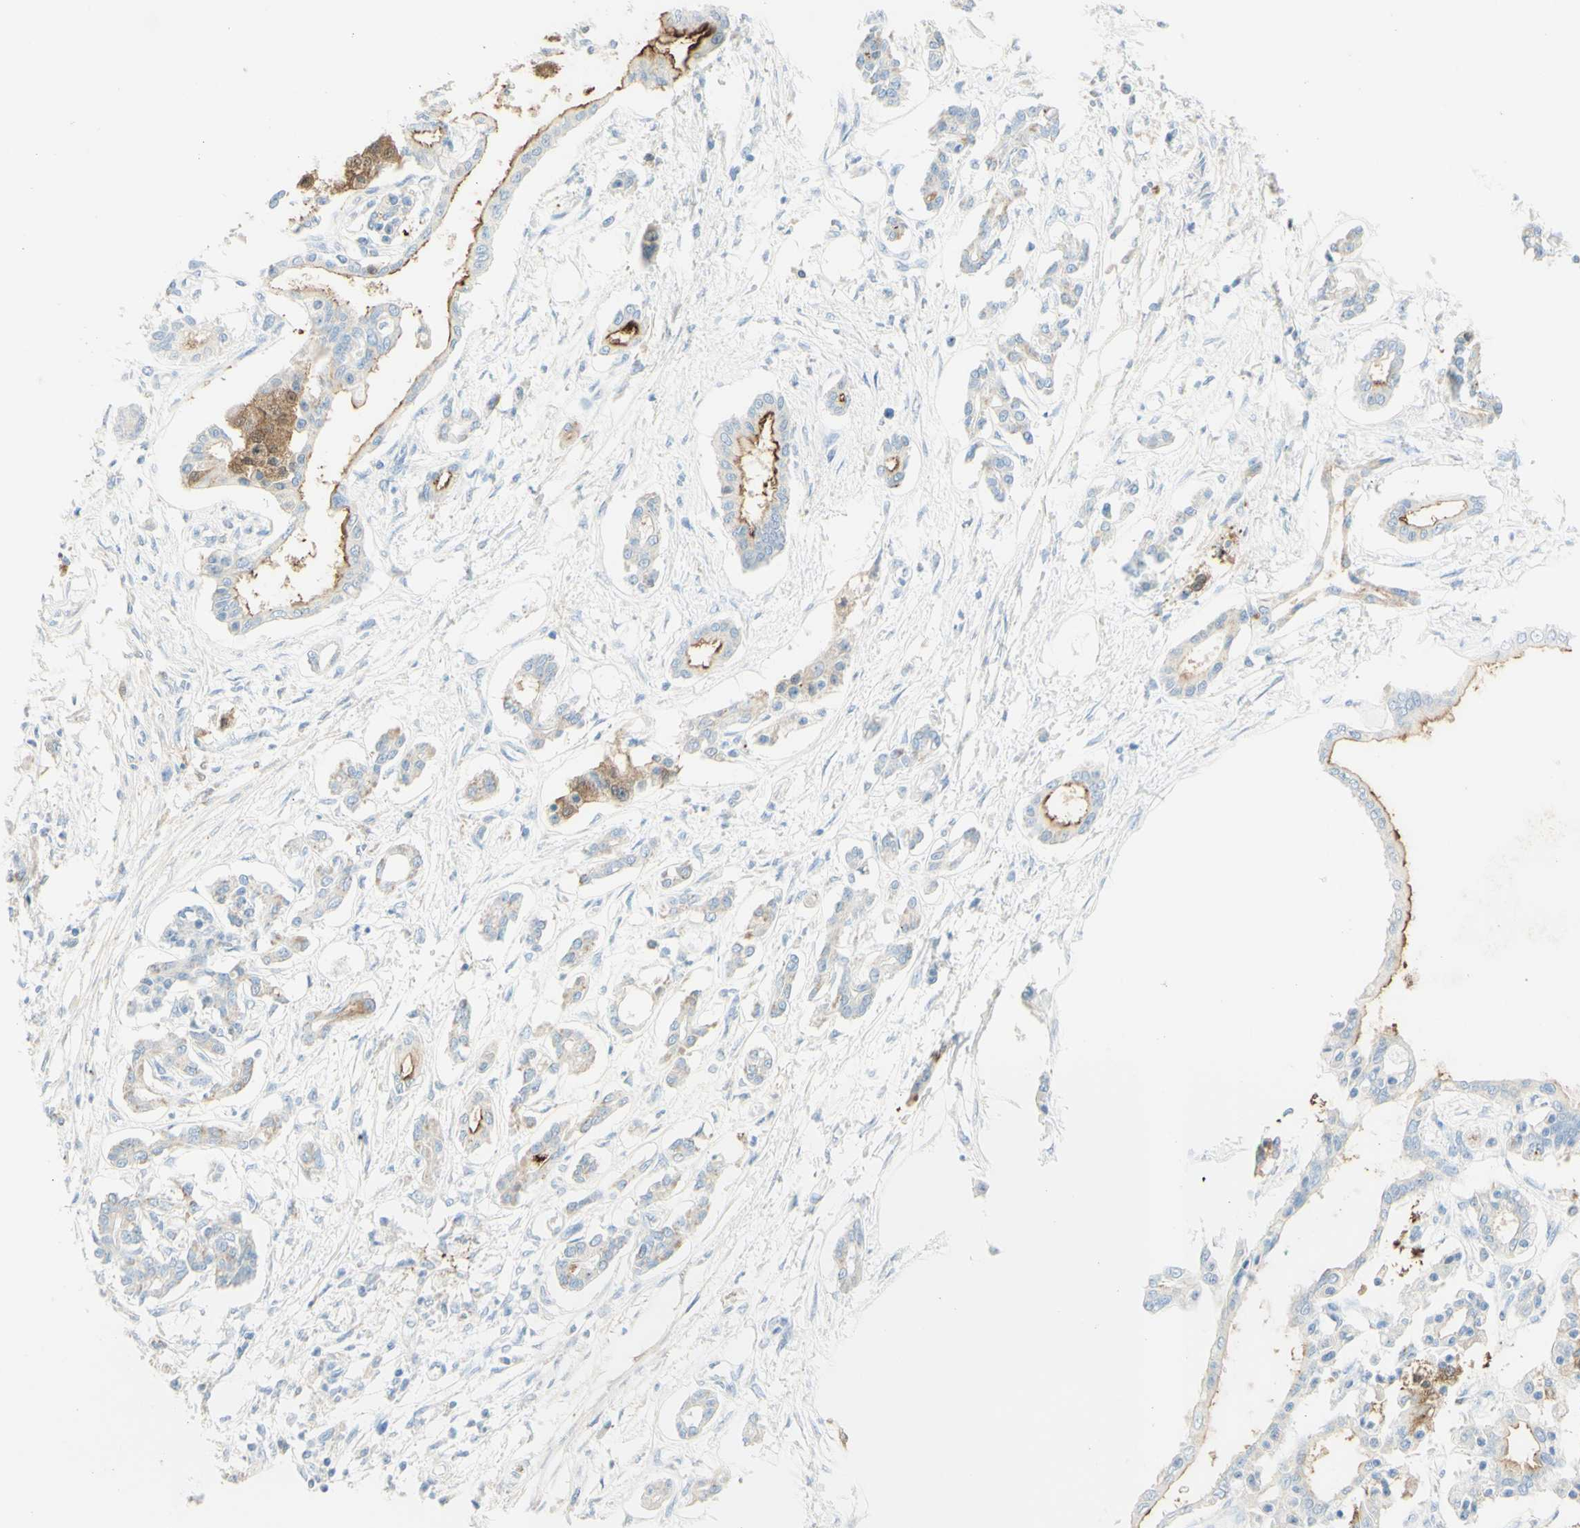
{"staining": {"intensity": "strong", "quantity": "<25%", "location": "cytoplasmic/membranous"}, "tissue": "pancreatic cancer", "cell_type": "Tumor cells", "image_type": "cancer", "snomed": [{"axis": "morphology", "description": "Adenocarcinoma, NOS"}, {"axis": "topography", "description": "Pancreas"}], "caption": "About <25% of tumor cells in human pancreatic cancer demonstrate strong cytoplasmic/membranous protein positivity as visualized by brown immunohistochemical staining.", "gene": "TSPAN1", "patient": {"sex": "male", "age": 56}}